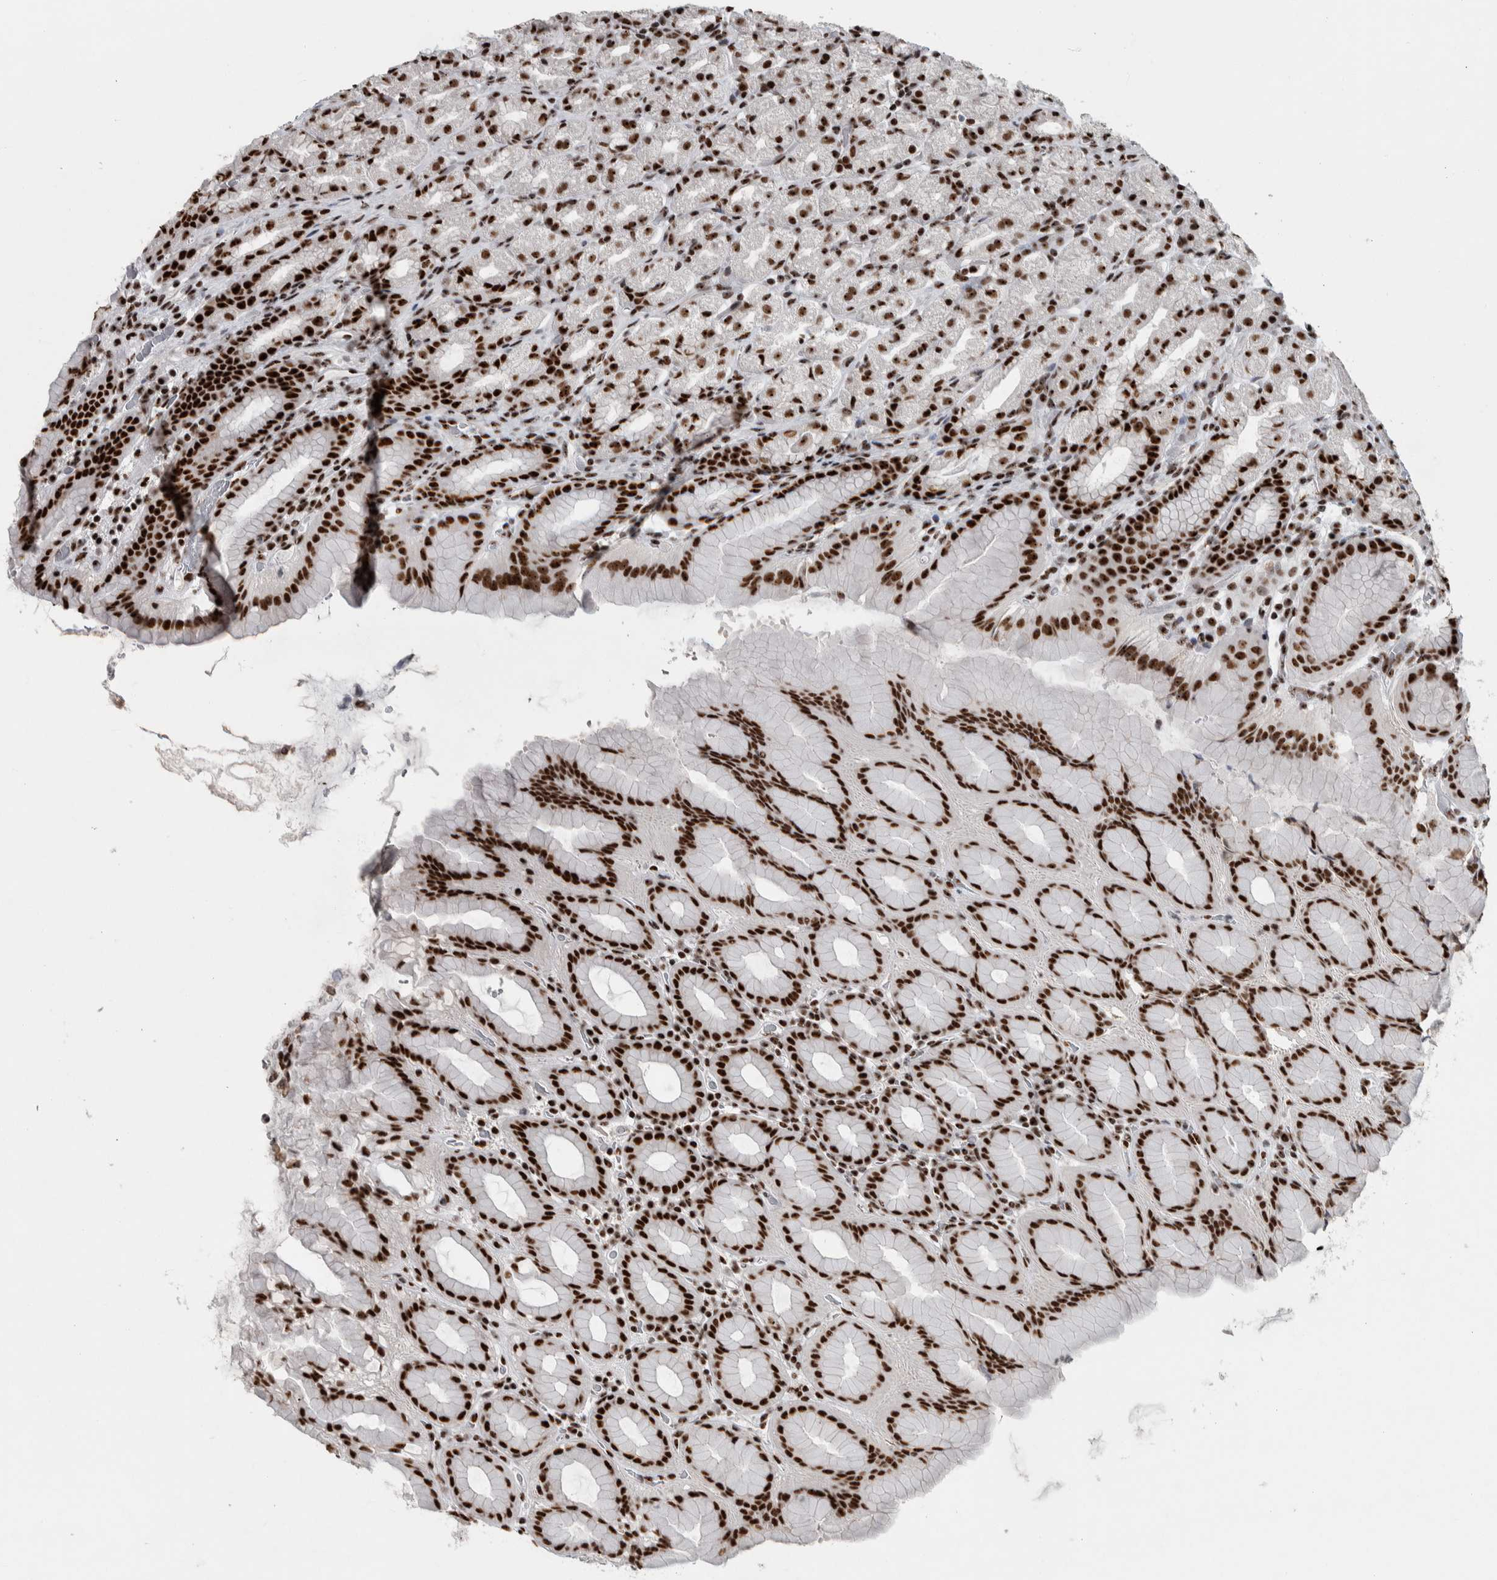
{"staining": {"intensity": "strong", "quantity": ">75%", "location": "nuclear"}, "tissue": "stomach", "cell_type": "Glandular cells", "image_type": "normal", "snomed": [{"axis": "morphology", "description": "Normal tissue, NOS"}, {"axis": "topography", "description": "Stomach, upper"}], "caption": "DAB immunohistochemical staining of normal stomach displays strong nuclear protein expression in about >75% of glandular cells.", "gene": "NCL", "patient": {"sex": "male", "age": 68}}